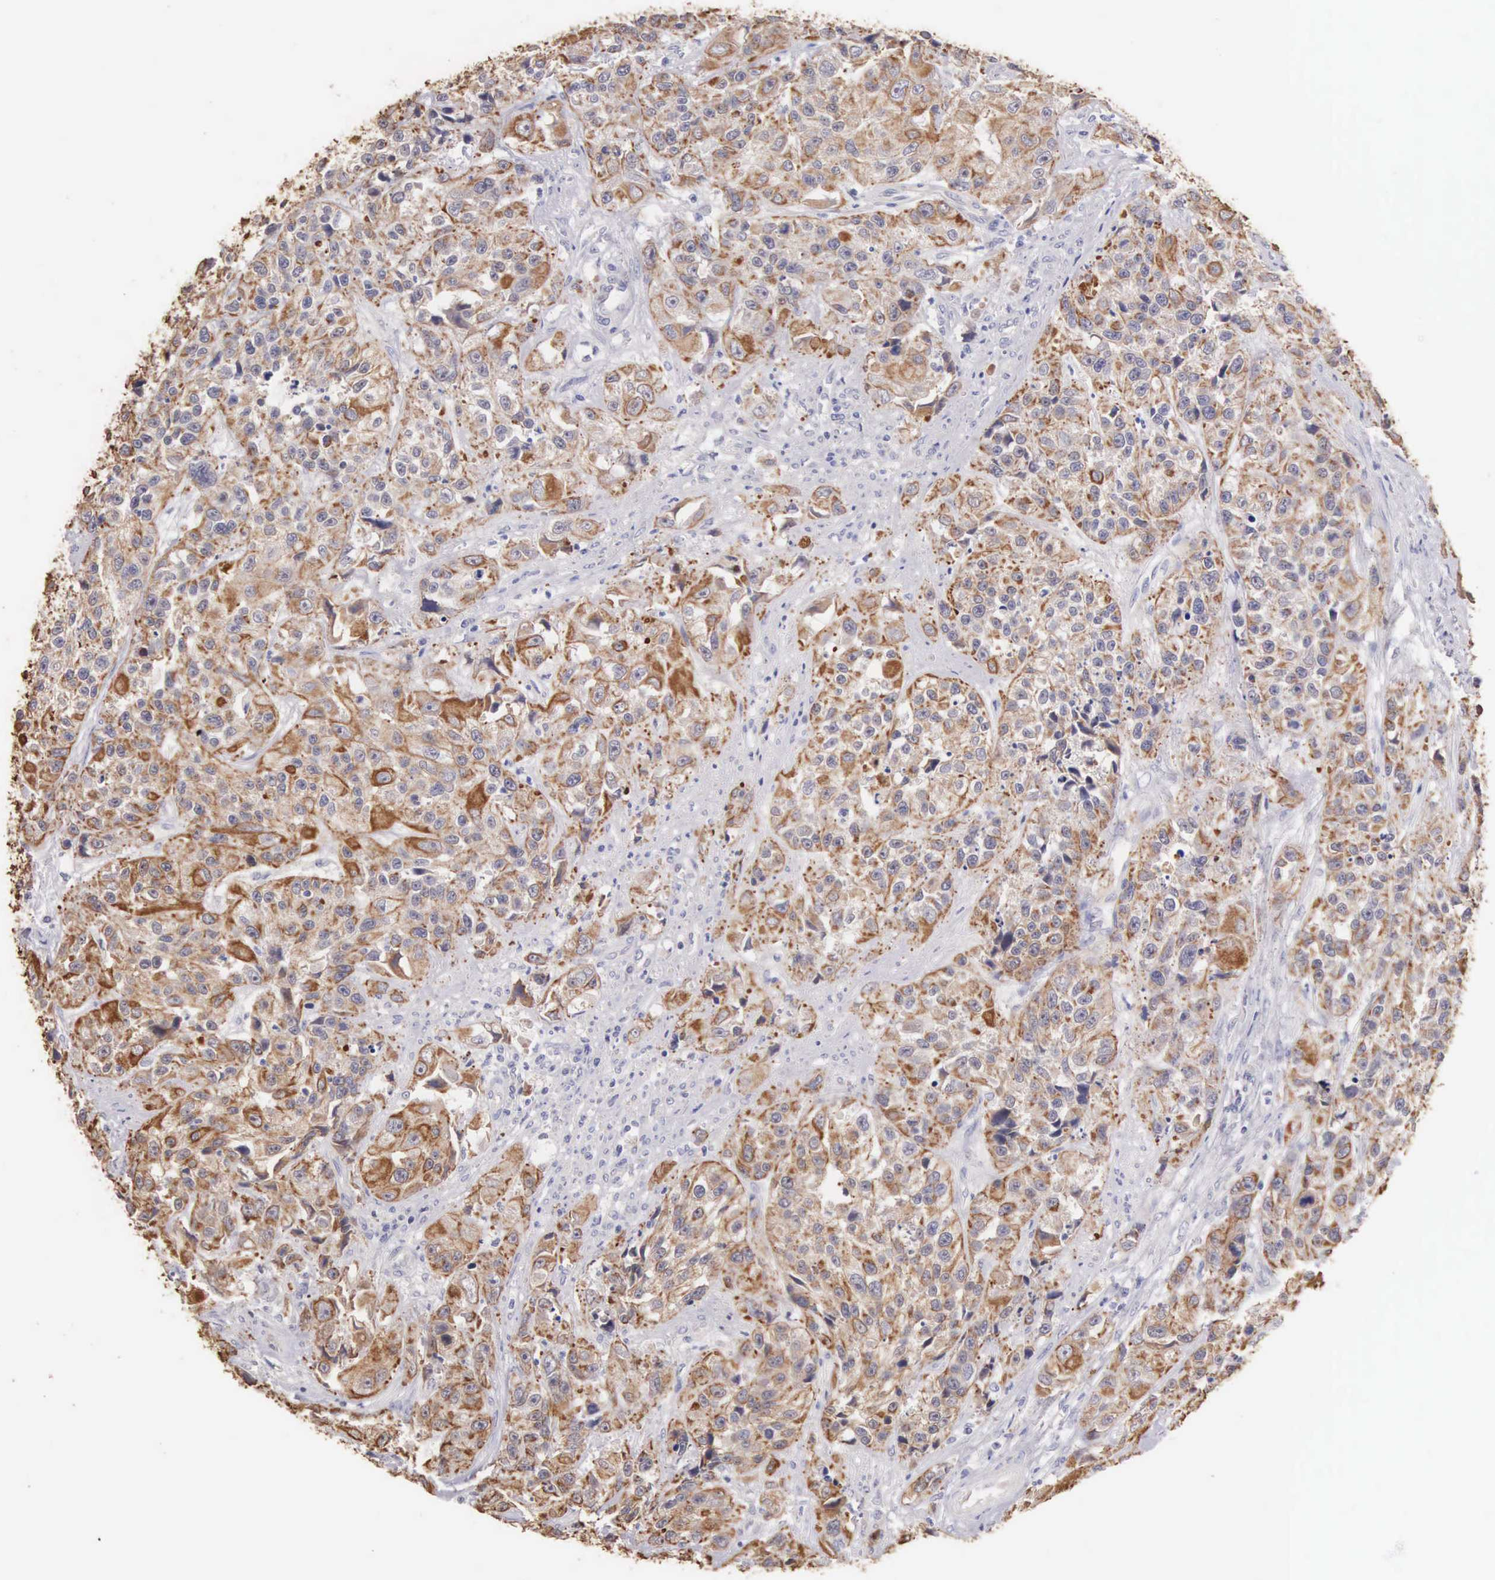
{"staining": {"intensity": "moderate", "quantity": ">75%", "location": "cytoplasmic/membranous"}, "tissue": "urothelial cancer", "cell_type": "Tumor cells", "image_type": "cancer", "snomed": [{"axis": "morphology", "description": "Urothelial carcinoma, High grade"}, {"axis": "topography", "description": "Urinary bladder"}], "caption": "Brown immunohistochemical staining in human high-grade urothelial carcinoma exhibits moderate cytoplasmic/membranous positivity in about >75% of tumor cells.", "gene": "PIR", "patient": {"sex": "female", "age": 81}}